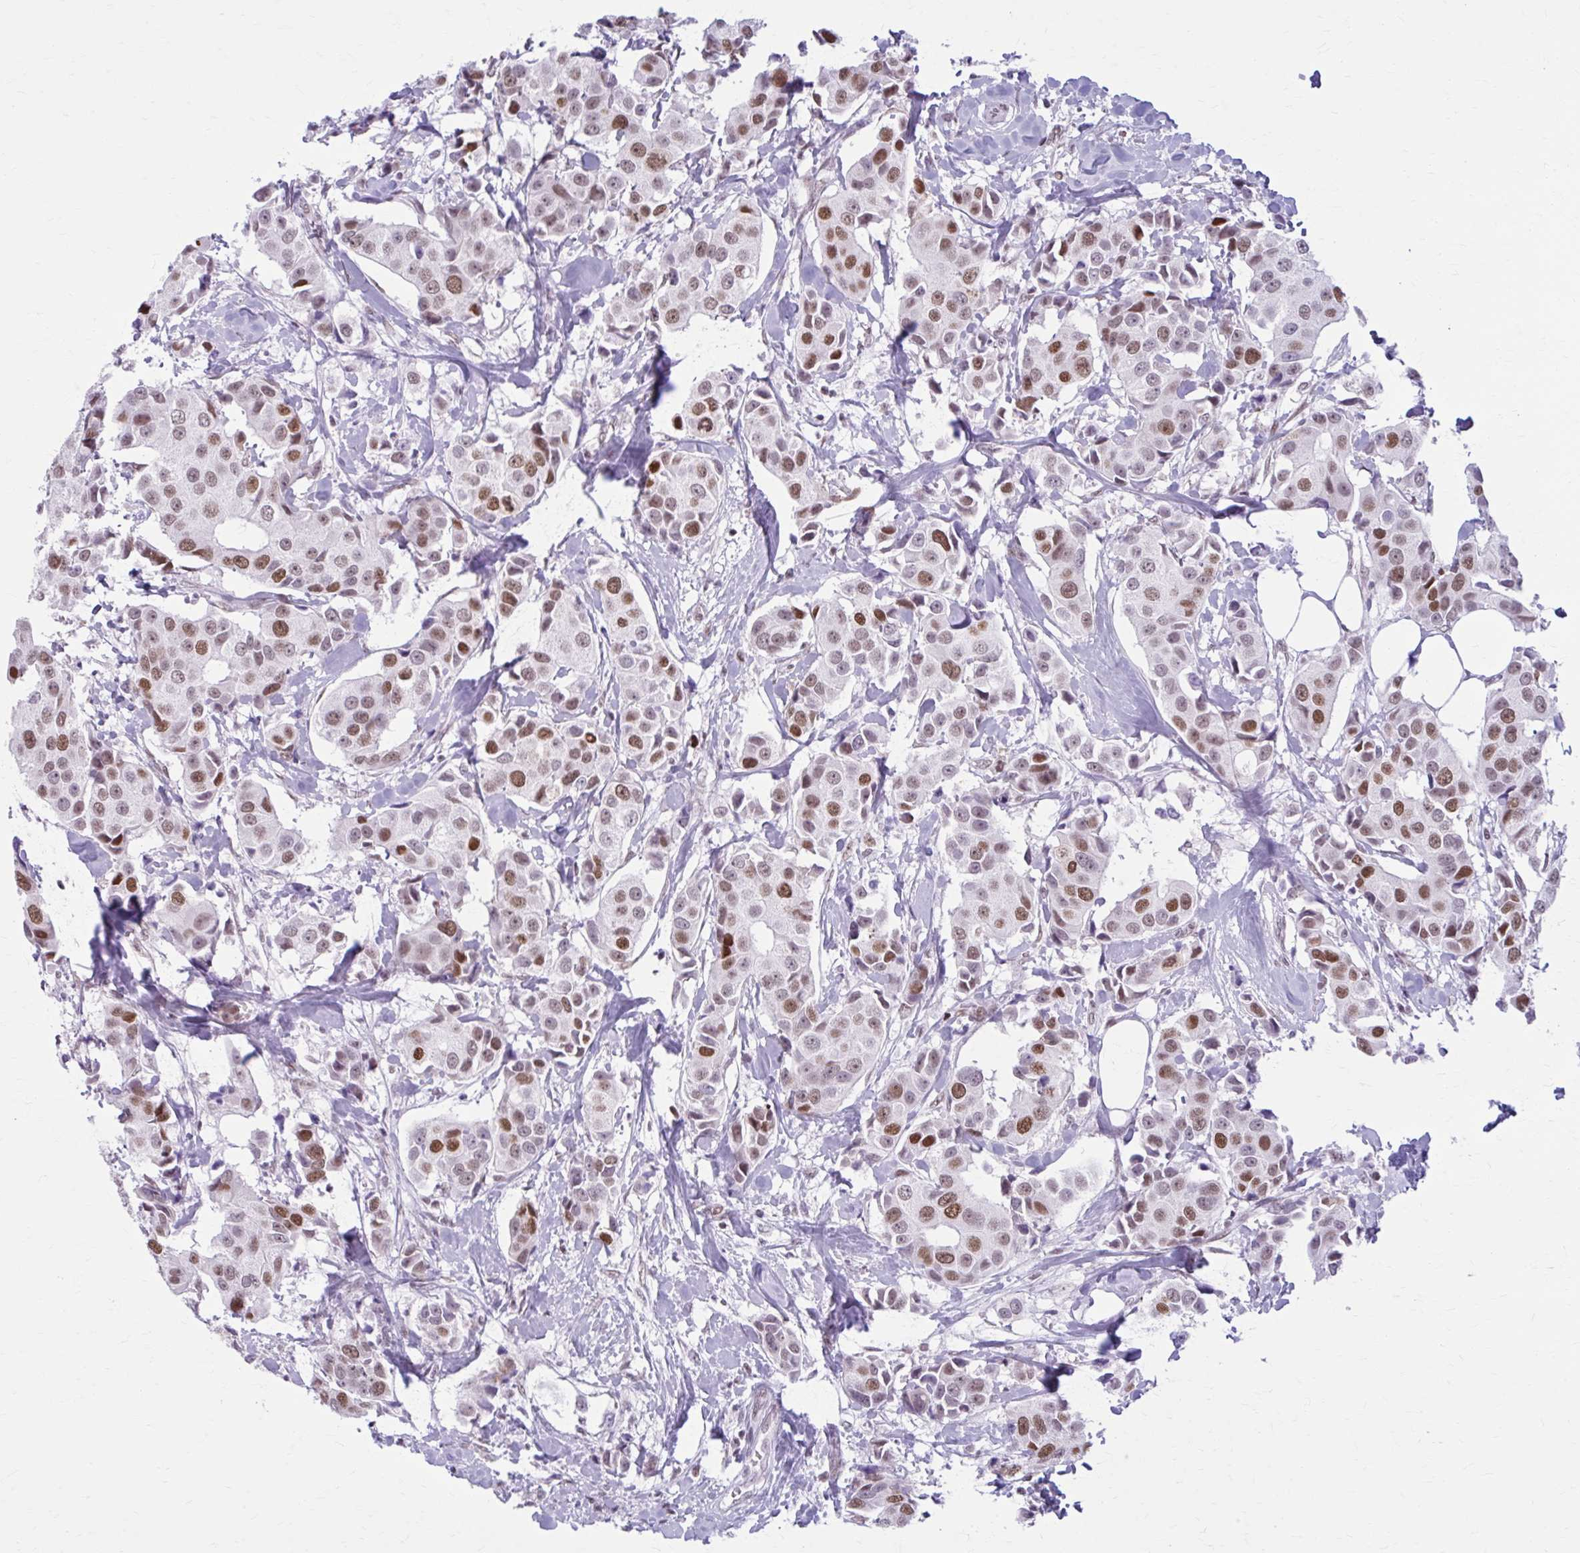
{"staining": {"intensity": "moderate", "quantity": ">75%", "location": "nuclear"}, "tissue": "breast cancer", "cell_type": "Tumor cells", "image_type": "cancer", "snomed": [{"axis": "morphology", "description": "Normal tissue, NOS"}, {"axis": "morphology", "description": "Duct carcinoma"}, {"axis": "topography", "description": "Breast"}], "caption": "DAB (3,3'-diaminobenzidine) immunohistochemical staining of infiltrating ductal carcinoma (breast) shows moderate nuclear protein expression in approximately >75% of tumor cells.", "gene": "PABIR1", "patient": {"sex": "female", "age": 39}}